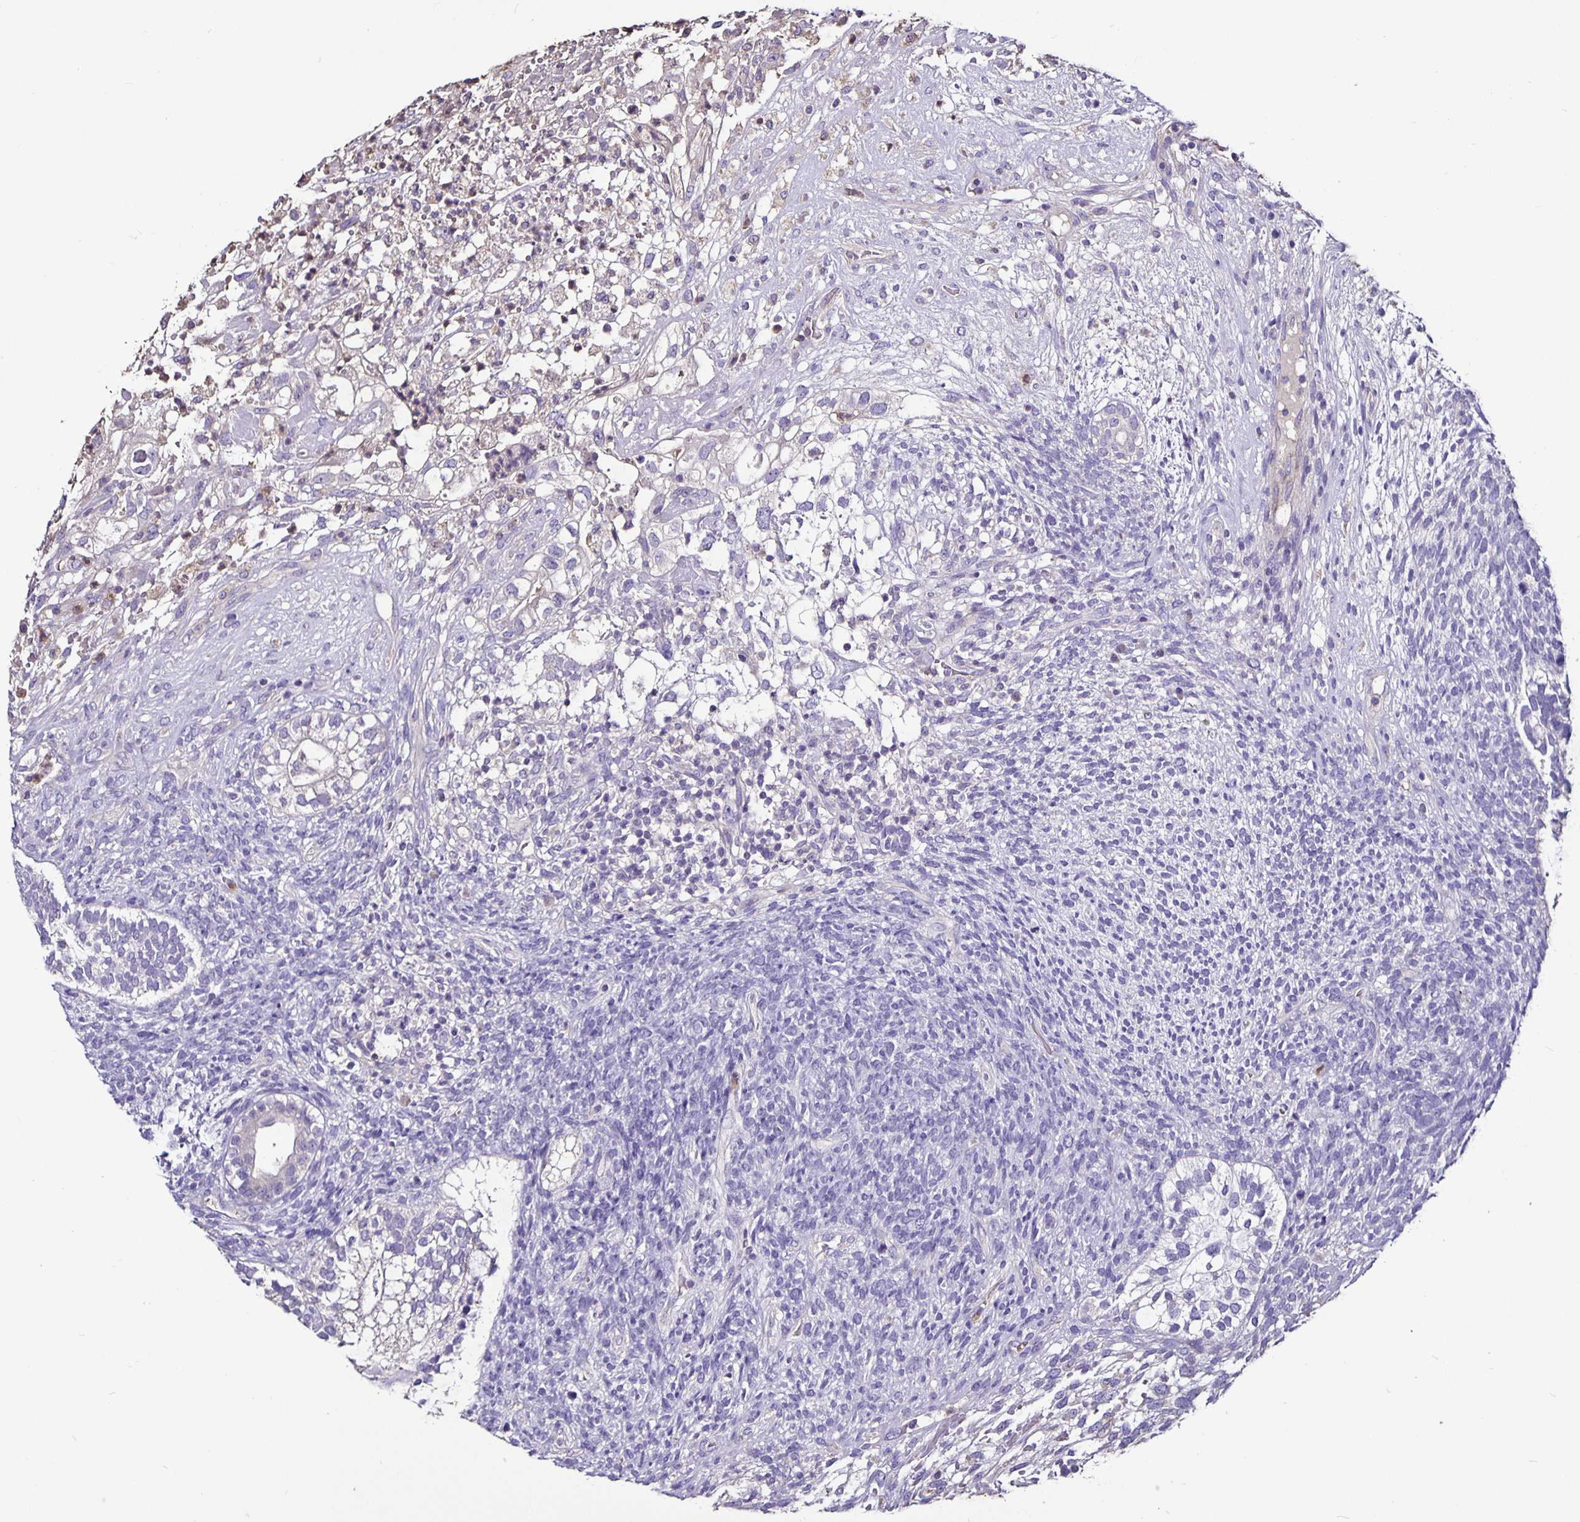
{"staining": {"intensity": "negative", "quantity": "none", "location": "none"}, "tissue": "testis cancer", "cell_type": "Tumor cells", "image_type": "cancer", "snomed": [{"axis": "morphology", "description": "Seminoma, NOS"}, {"axis": "morphology", "description": "Carcinoma, Embryonal, NOS"}, {"axis": "topography", "description": "Testis"}], "caption": "Immunohistochemistry photomicrograph of neoplastic tissue: embryonal carcinoma (testis) stained with DAB displays no significant protein positivity in tumor cells.", "gene": "FCER1A", "patient": {"sex": "male", "age": 41}}